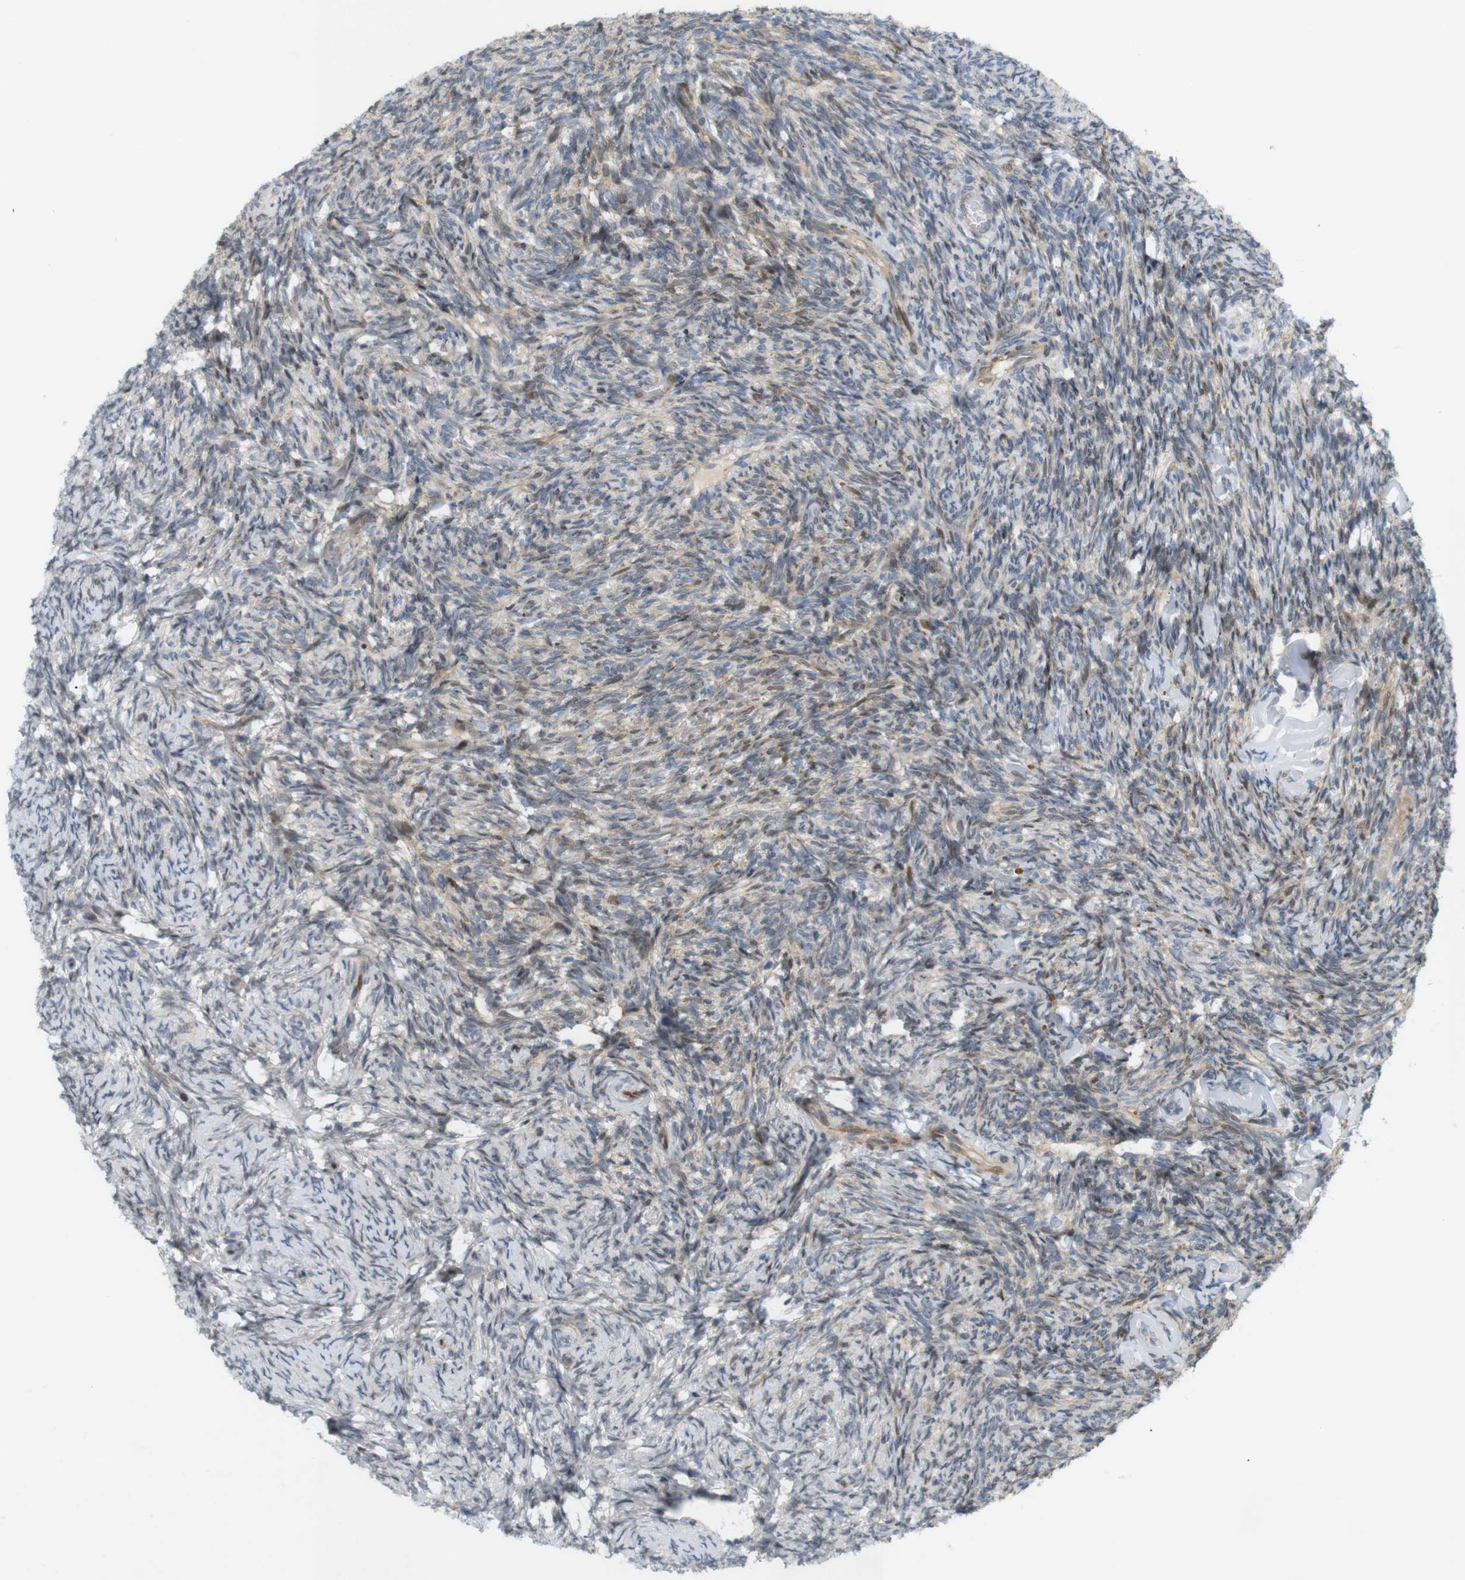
{"staining": {"intensity": "moderate", "quantity": "<25%", "location": "cytoplasmic/membranous,nuclear"}, "tissue": "ovary", "cell_type": "Ovarian stroma cells", "image_type": "normal", "snomed": [{"axis": "morphology", "description": "Normal tissue, NOS"}, {"axis": "topography", "description": "Ovary"}], "caption": "The immunohistochemical stain labels moderate cytoplasmic/membranous,nuclear positivity in ovarian stroma cells of benign ovary. (Stains: DAB in brown, nuclei in blue, Microscopy: brightfield microscopy at high magnification).", "gene": "PPP1R14A", "patient": {"sex": "female", "age": 60}}